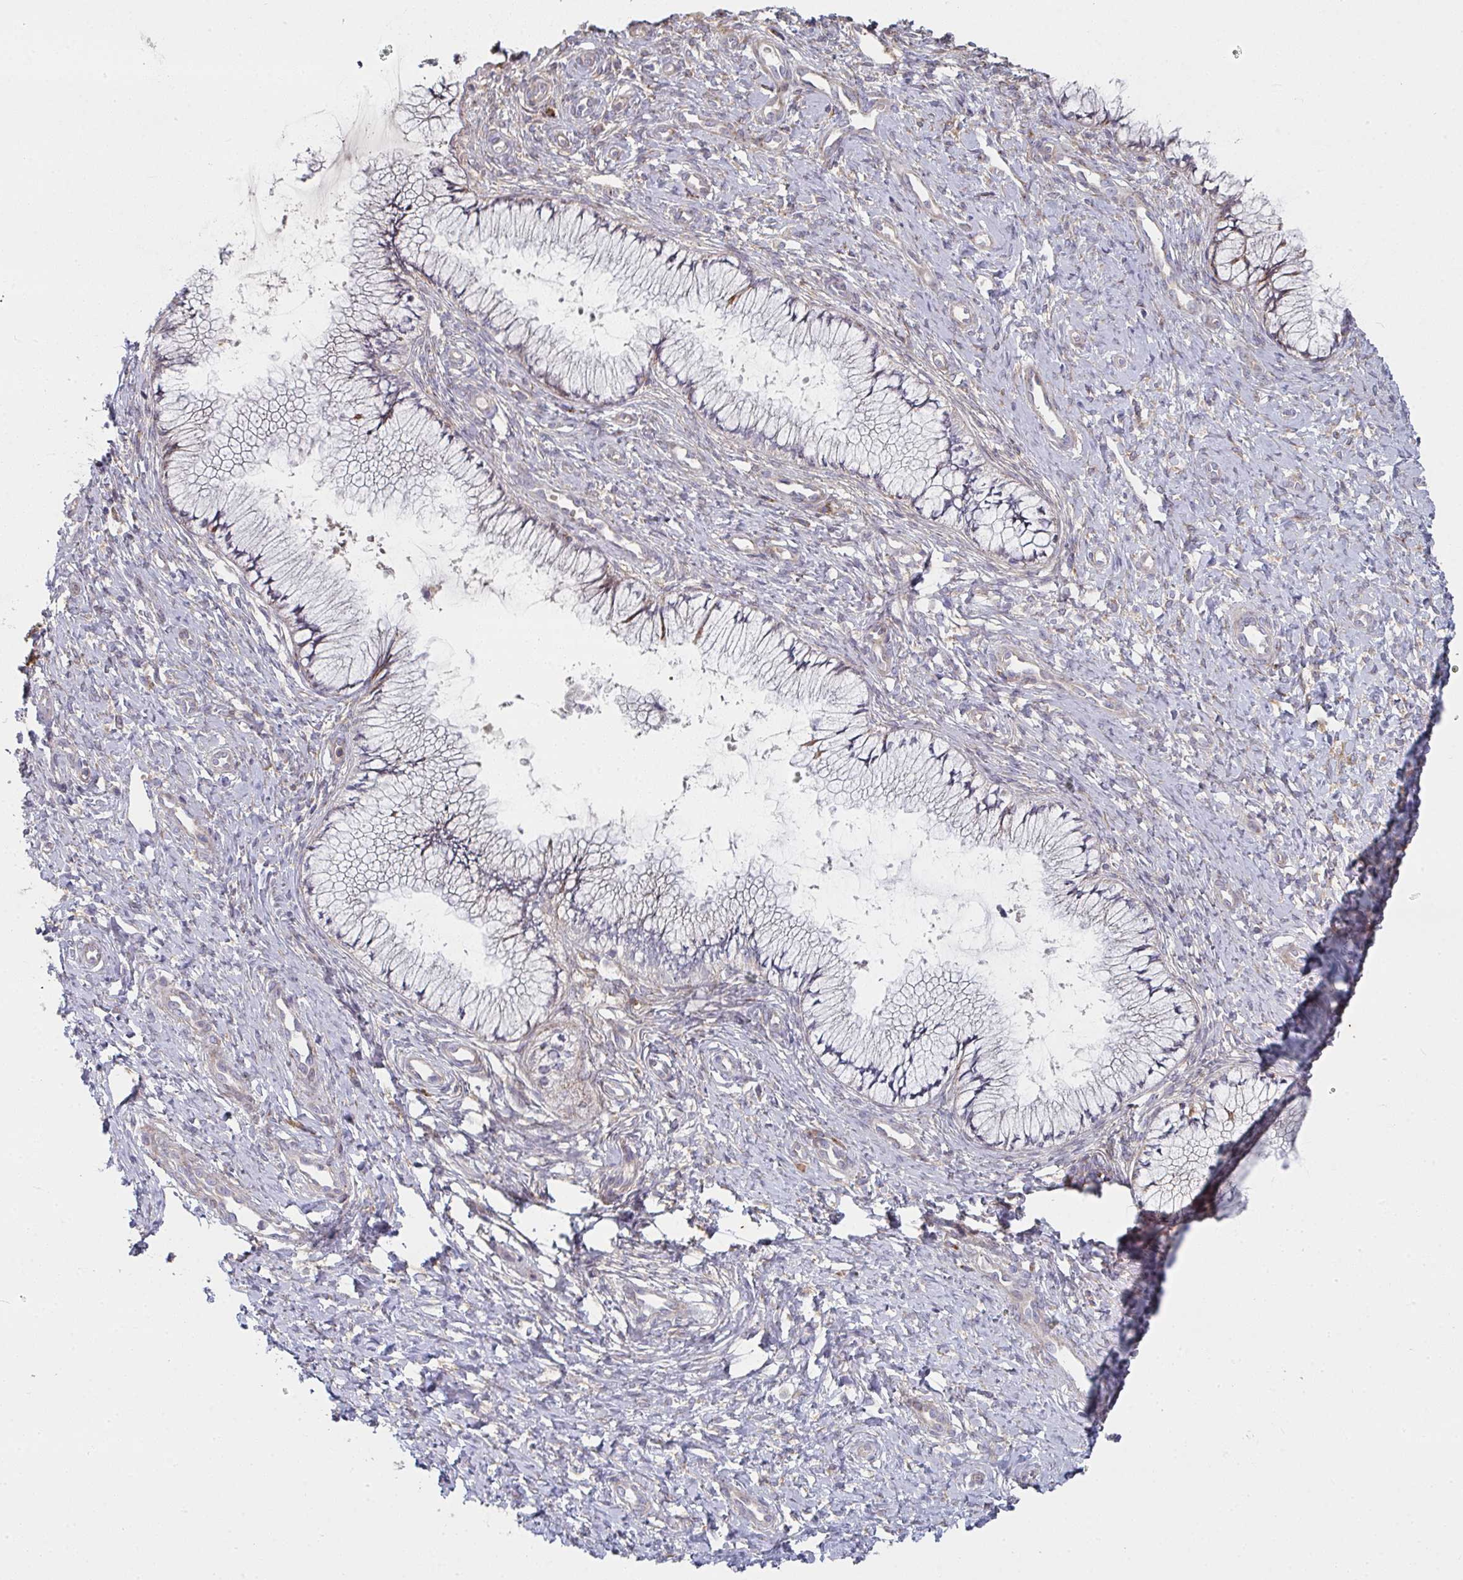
{"staining": {"intensity": "moderate", "quantity": "<25%", "location": "cytoplasmic/membranous"}, "tissue": "cervix", "cell_type": "Glandular cells", "image_type": "normal", "snomed": [{"axis": "morphology", "description": "Normal tissue, NOS"}, {"axis": "topography", "description": "Cervix"}], "caption": "A high-resolution photomicrograph shows IHC staining of benign cervix, which shows moderate cytoplasmic/membranous expression in approximately <25% of glandular cells. The protein of interest is stained brown, and the nuclei are stained in blue (DAB IHC with brightfield microscopy, high magnification).", "gene": "RHEBL1", "patient": {"sex": "female", "age": 37}}